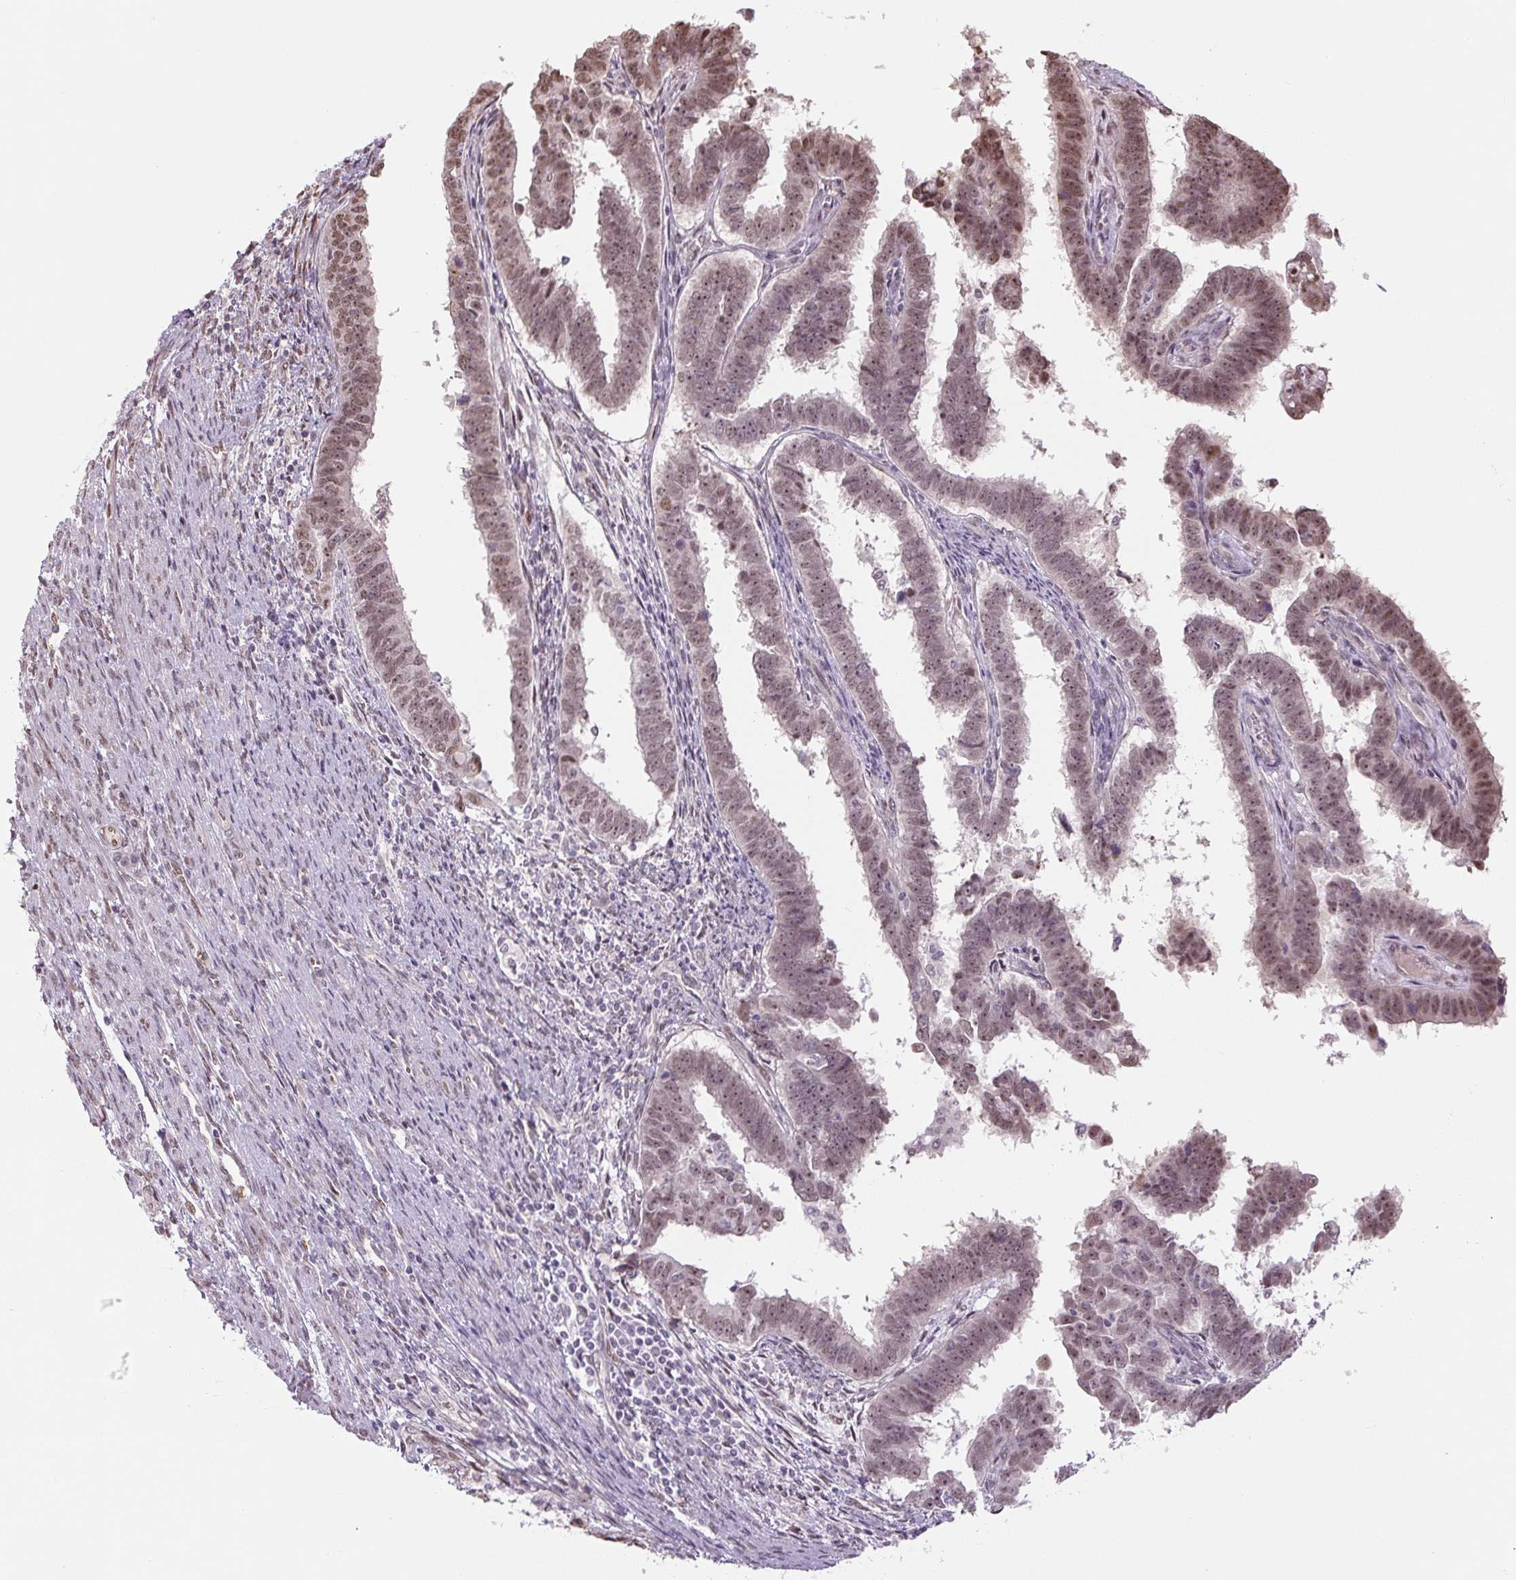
{"staining": {"intensity": "moderate", "quantity": ">75%", "location": "nuclear"}, "tissue": "endometrial cancer", "cell_type": "Tumor cells", "image_type": "cancer", "snomed": [{"axis": "morphology", "description": "Adenocarcinoma, NOS"}, {"axis": "topography", "description": "Endometrium"}], "caption": "Tumor cells display medium levels of moderate nuclear expression in about >75% of cells in human endometrial cancer. Nuclei are stained in blue.", "gene": "TCFL5", "patient": {"sex": "female", "age": 75}}